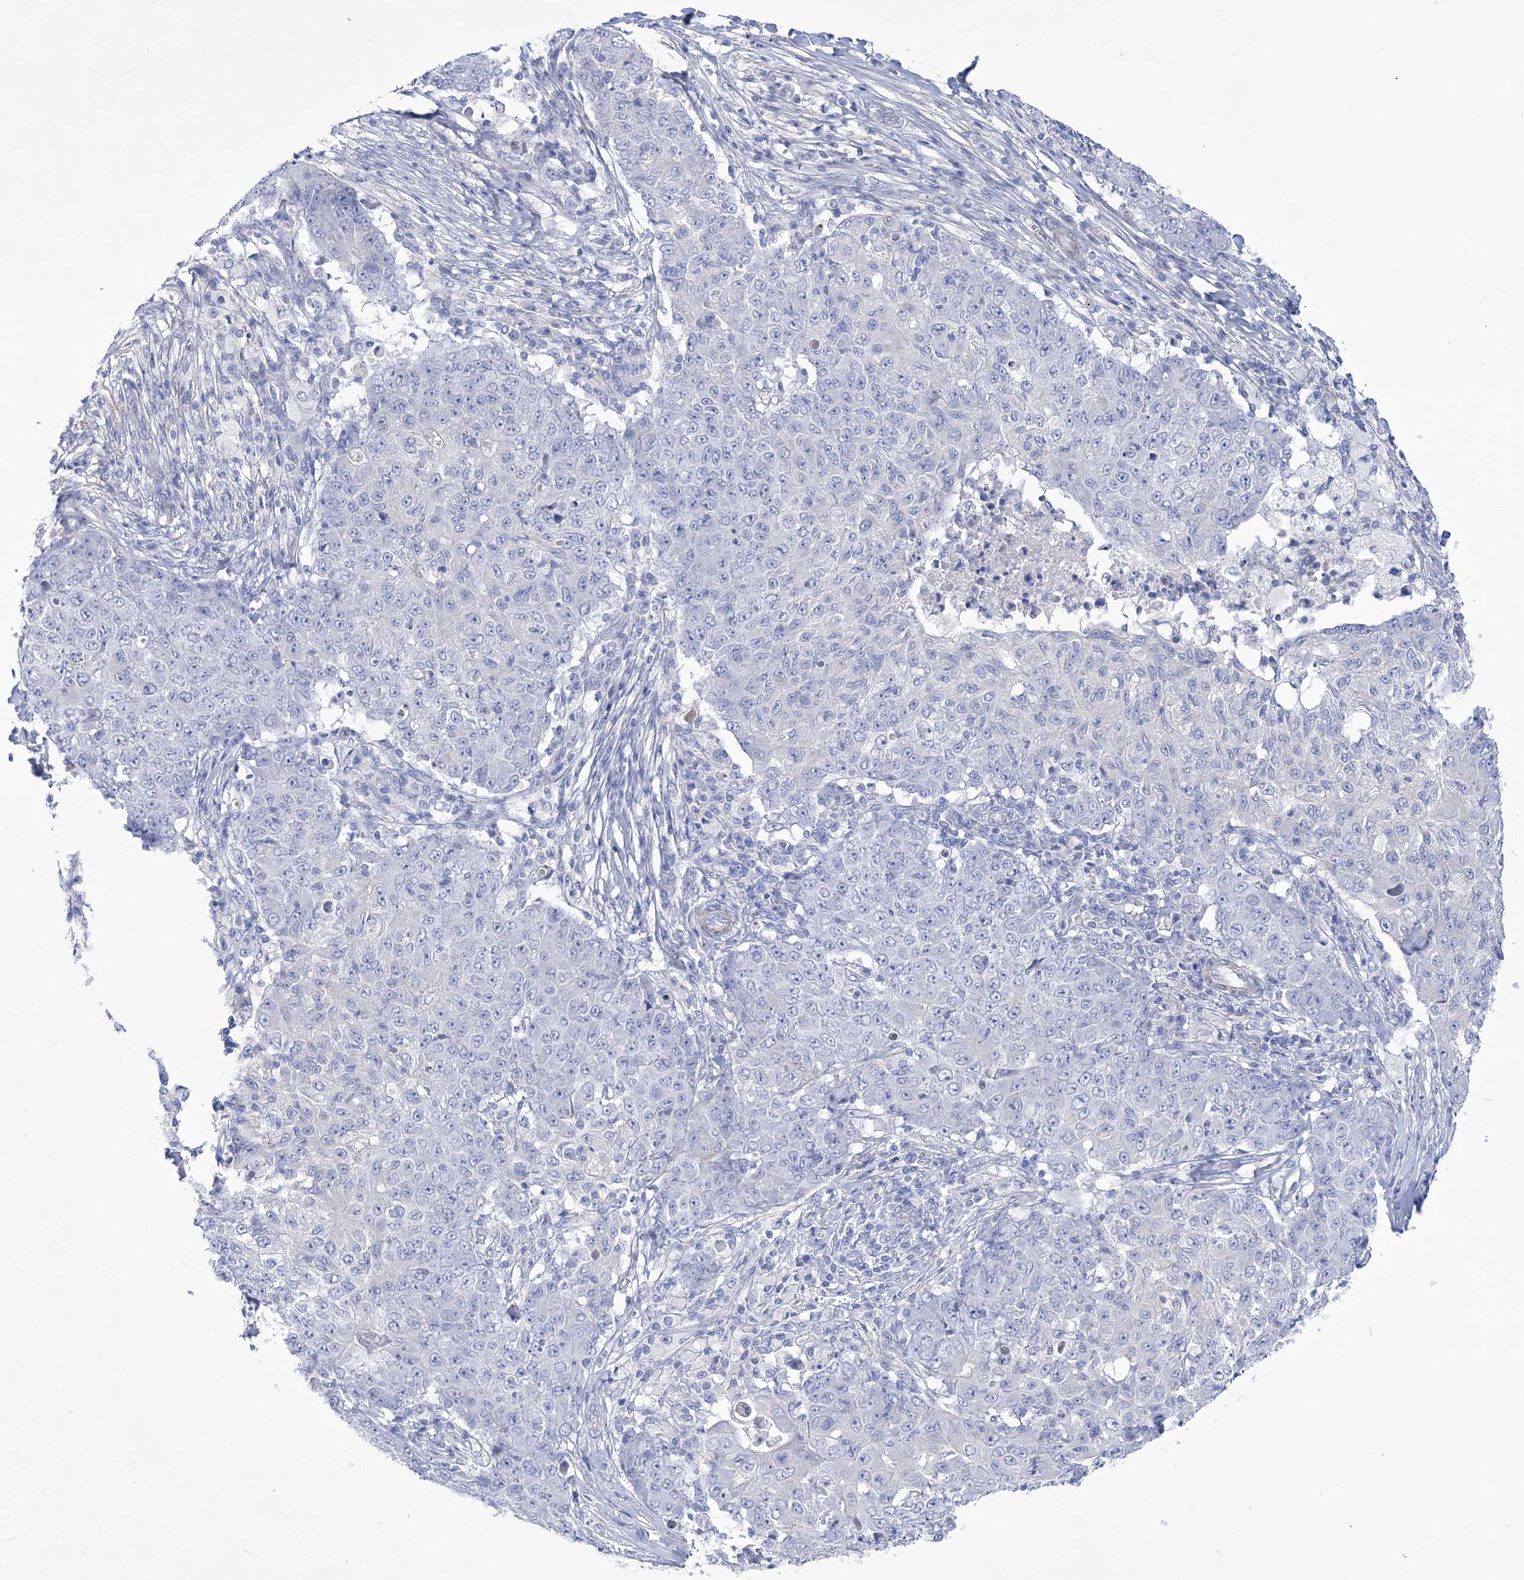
{"staining": {"intensity": "negative", "quantity": "none", "location": "none"}, "tissue": "ovarian cancer", "cell_type": "Tumor cells", "image_type": "cancer", "snomed": [{"axis": "morphology", "description": "Carcinoma, endometroid"}, {"axis": "topography", "description": "Ovary"}], "caption": "Tumor cells are negative for protein expression in human ovarian cancer (endometroid carcinoma).", "gene": "WDR74", "patient": {"sex": "female", "age": 42}}